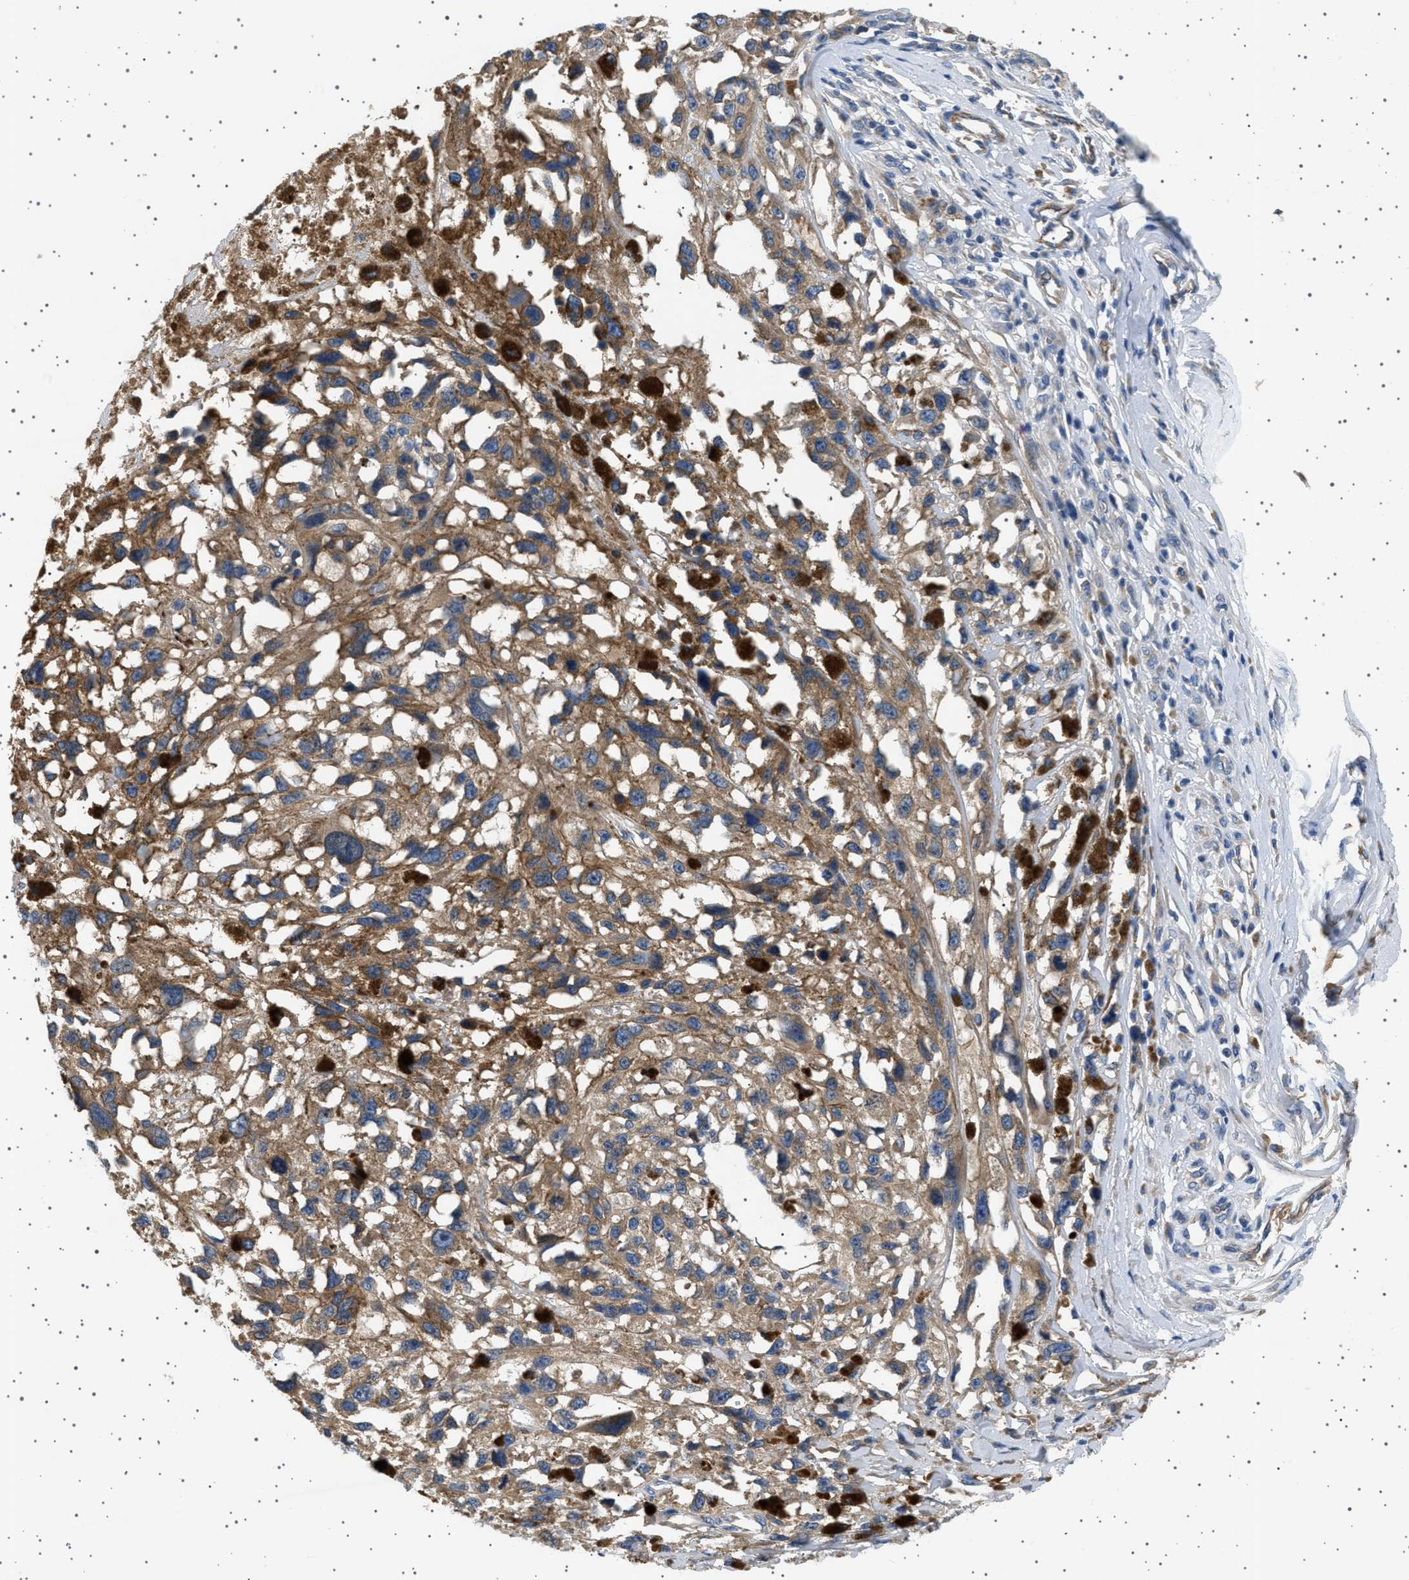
{"staining": {"intensity": "moderate", "quantity": ">75%", "location": "cytoplasmic/membranous"}, "tissue": "melanoma", "cell_type": "Tumor cells", "image_type": "cancer", "snomed": [{"axis": "morphology", "description": "Malignant melanoma, Metastatic site"}, {"axis": "topography", "description": "Lymph node"}], "caption": "High-magnification brightfield microscopy of malignant melanoma (metastatic site) stained with DAB (3,3'-diaminobenzidine) (brown) and counterstained with hematoxylin (blue). tumor cells exhibit moderate cytoplasmic/membranous expression is identified in approximately>75% of cells. (DAB = brown stain, brightfield microscopy at high magnification).", "gene": "PLPP6", "patient": {"sex": "male", "age": 59}}